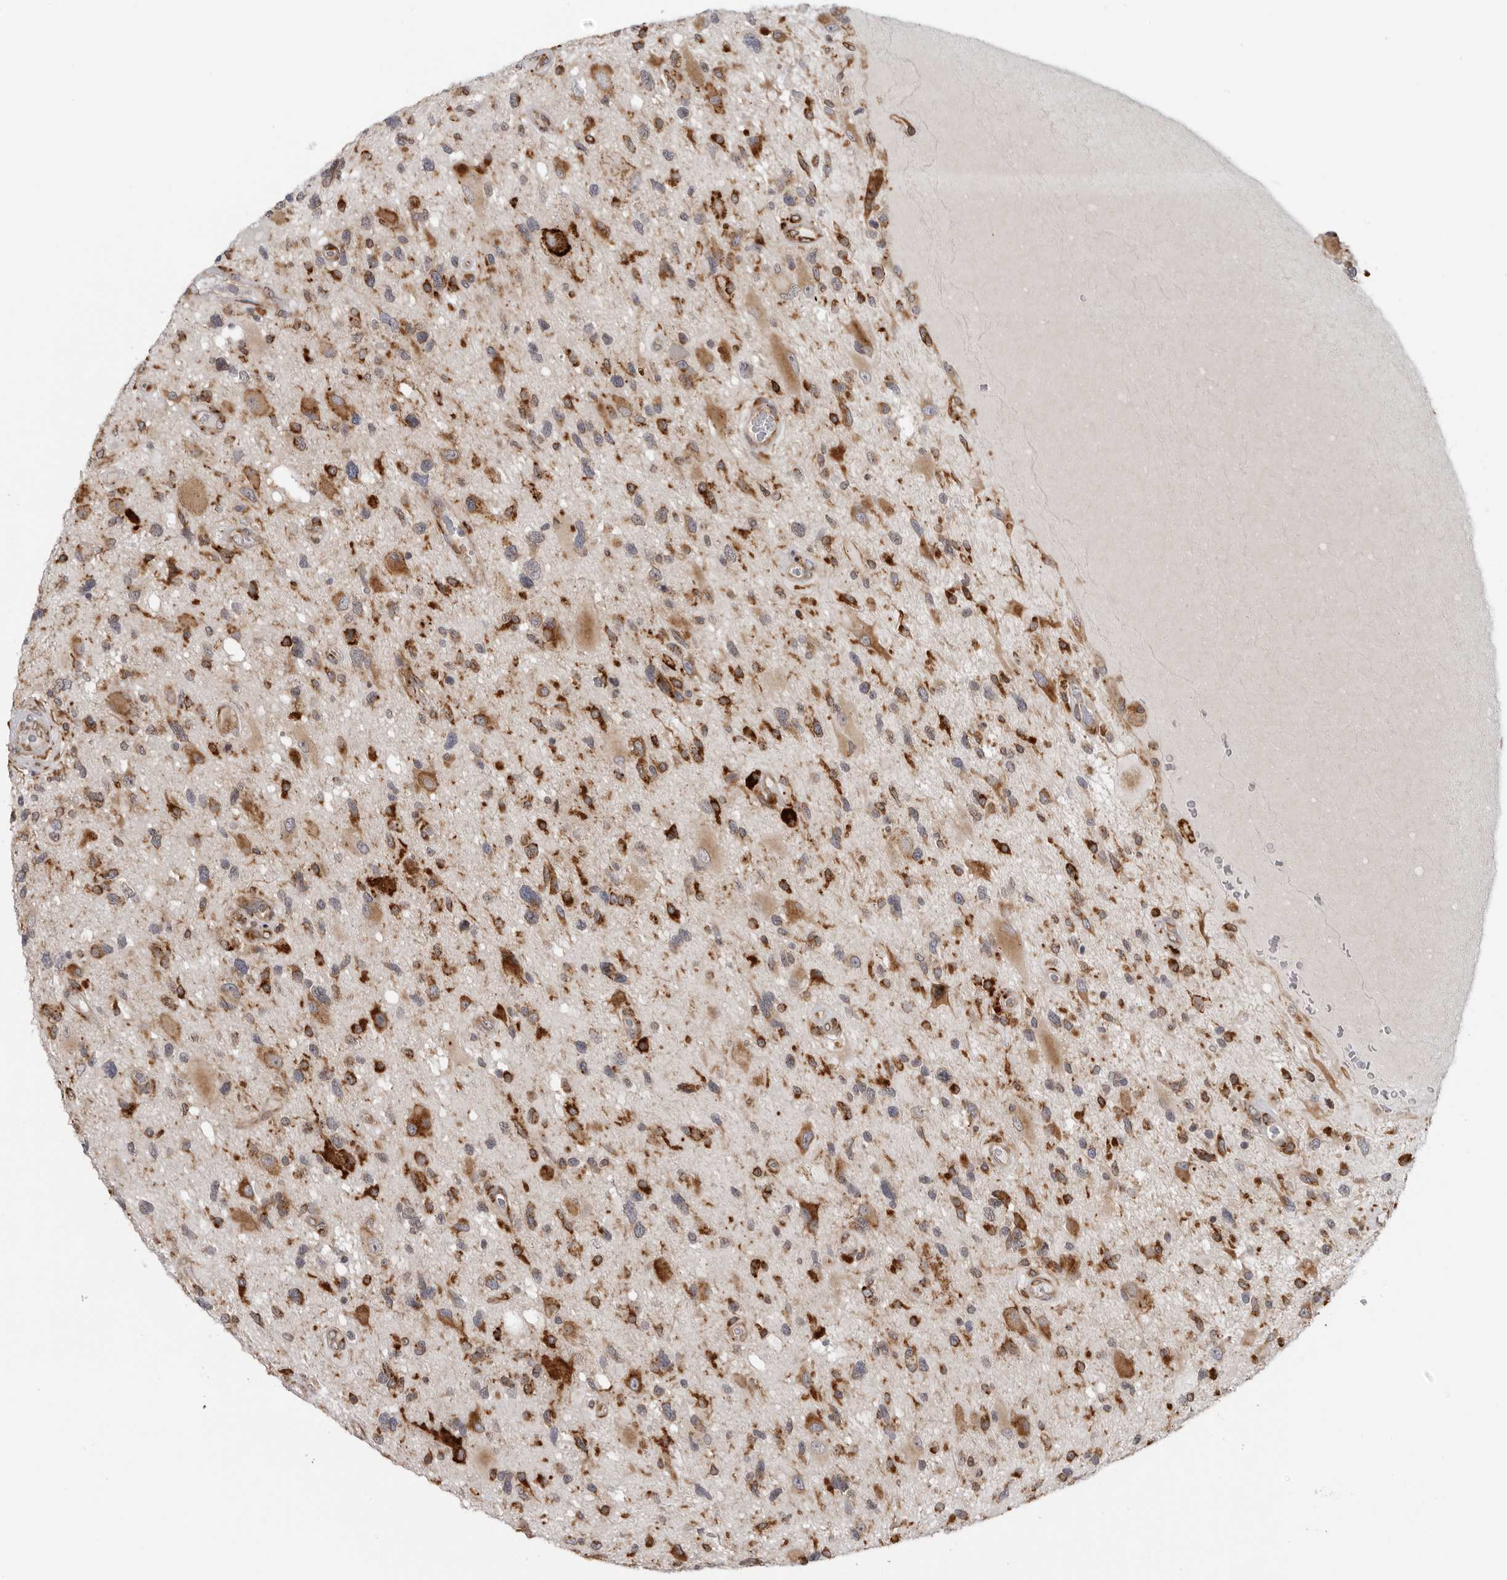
{"staining": {"intensity": "moderate", "quantity": ">75%", "location": "cytoplasmic/membranous"}, "tissue": "glioma", "cell_type": "Tumor cells", "image_type": "cancer", "snomed": [{"axis": "morphology", "description": "Glioma, malignant, High grade"}, {"axis": "topography", "description": "Brain"}], "caption": "Glioma stained with IHC exhibits moderate cytoplasmic/membranous expression in about >75% of tumor cells.", "gene": "ALPK2", "patient": {"sex": "male", "age": 33}}